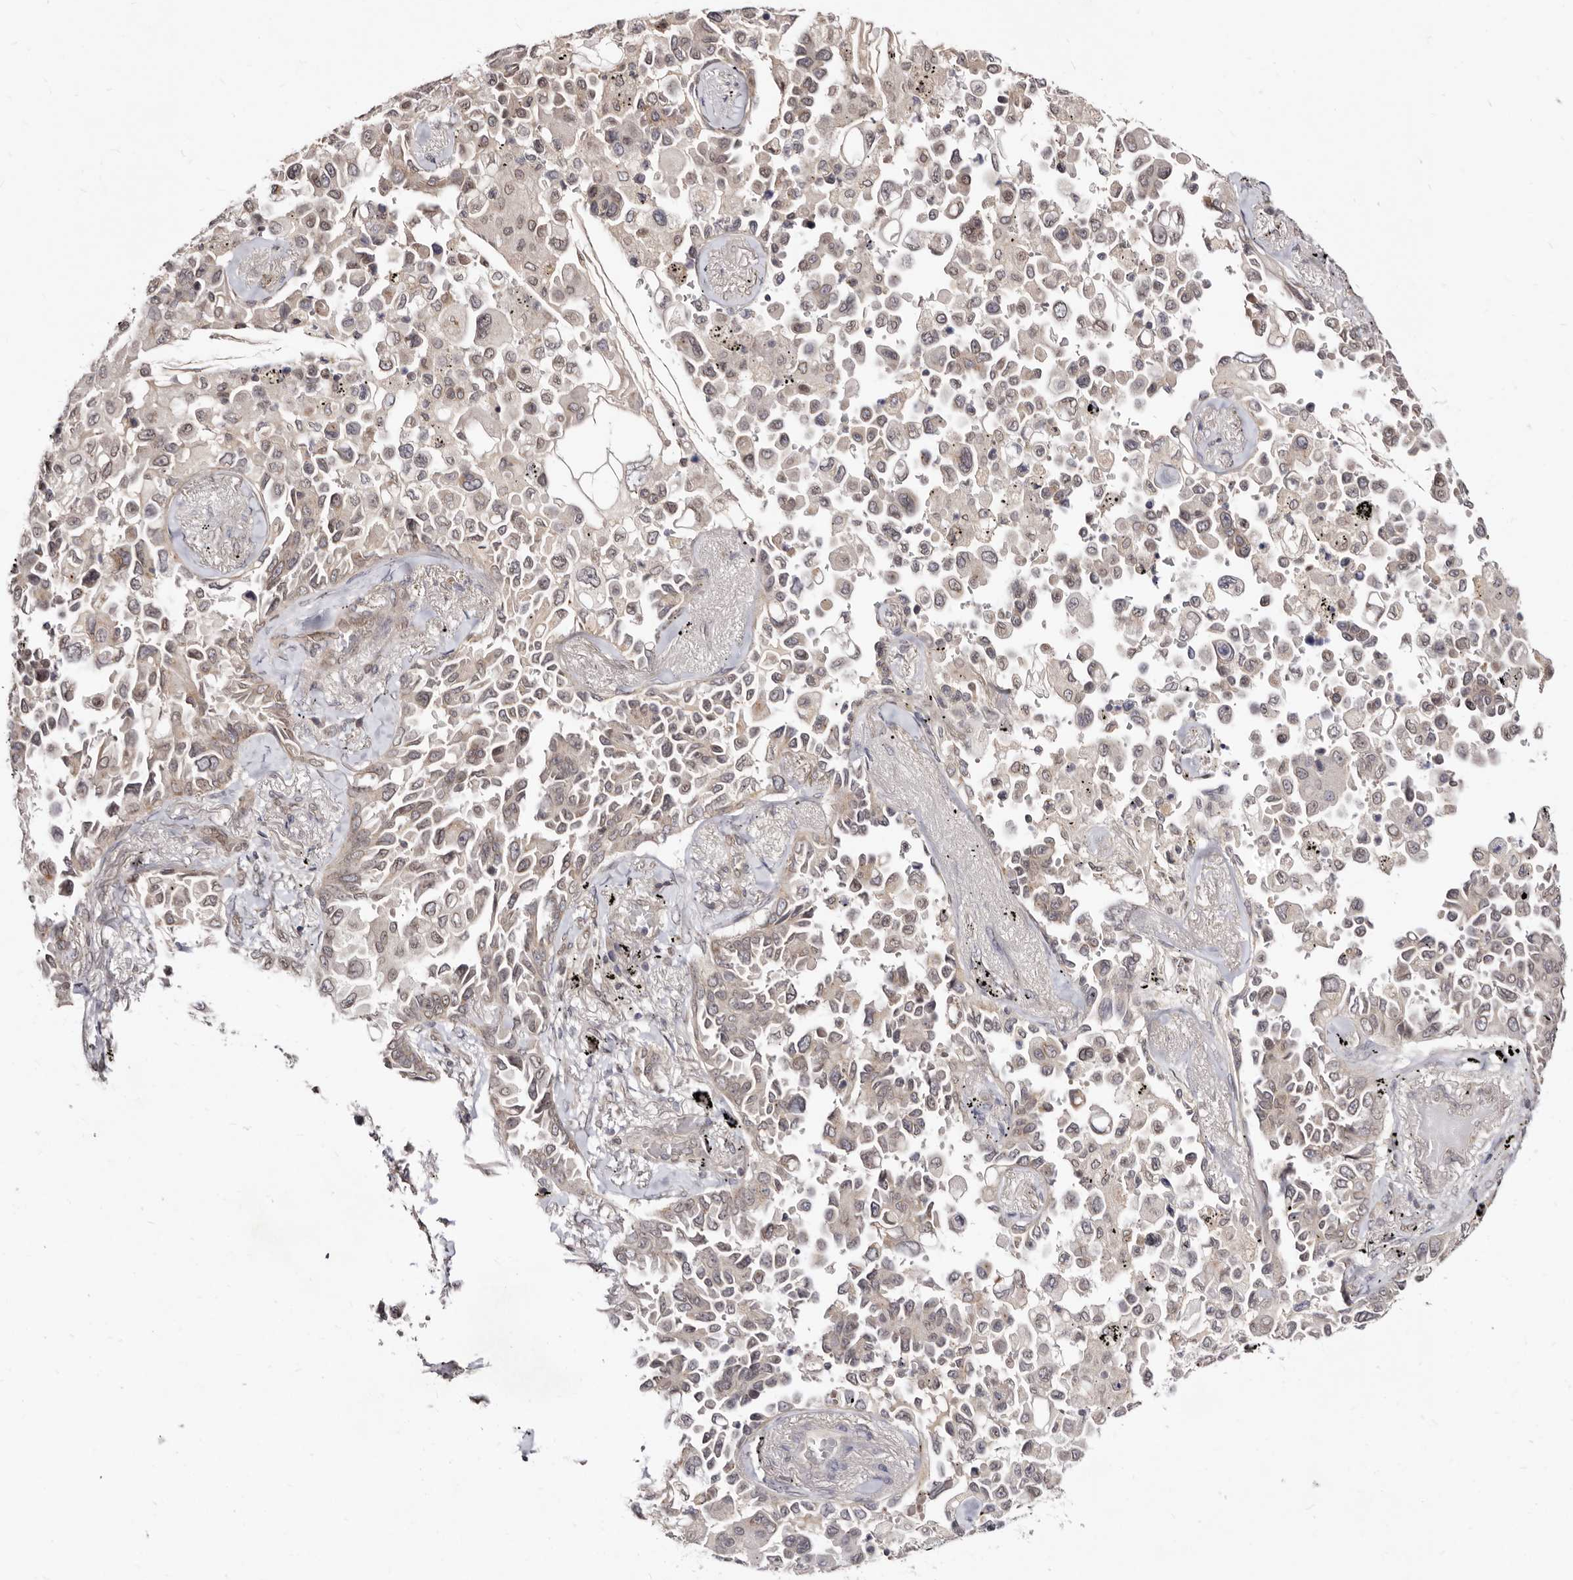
{"staining": {"intensity": "weak", "quantity": "25%-75%", "location": "nuclear"}, "tissue": "lung cancer", "cell_type": "Tumor cells", "image_type": "cancer", "snomed": [{"axis": "morphology", "description": "Adenocarcinoma, NOS"}, {"axis": "topography", "description": "Lung"}], "caption": "Brown immunohistochemical staining in human lung cancer (adenocarcinoma) shows weak nuclear expression in about 25%-75% of tumor cells.", "gene": "LCORL", "patient": {"sex": "female", "age": 67}}